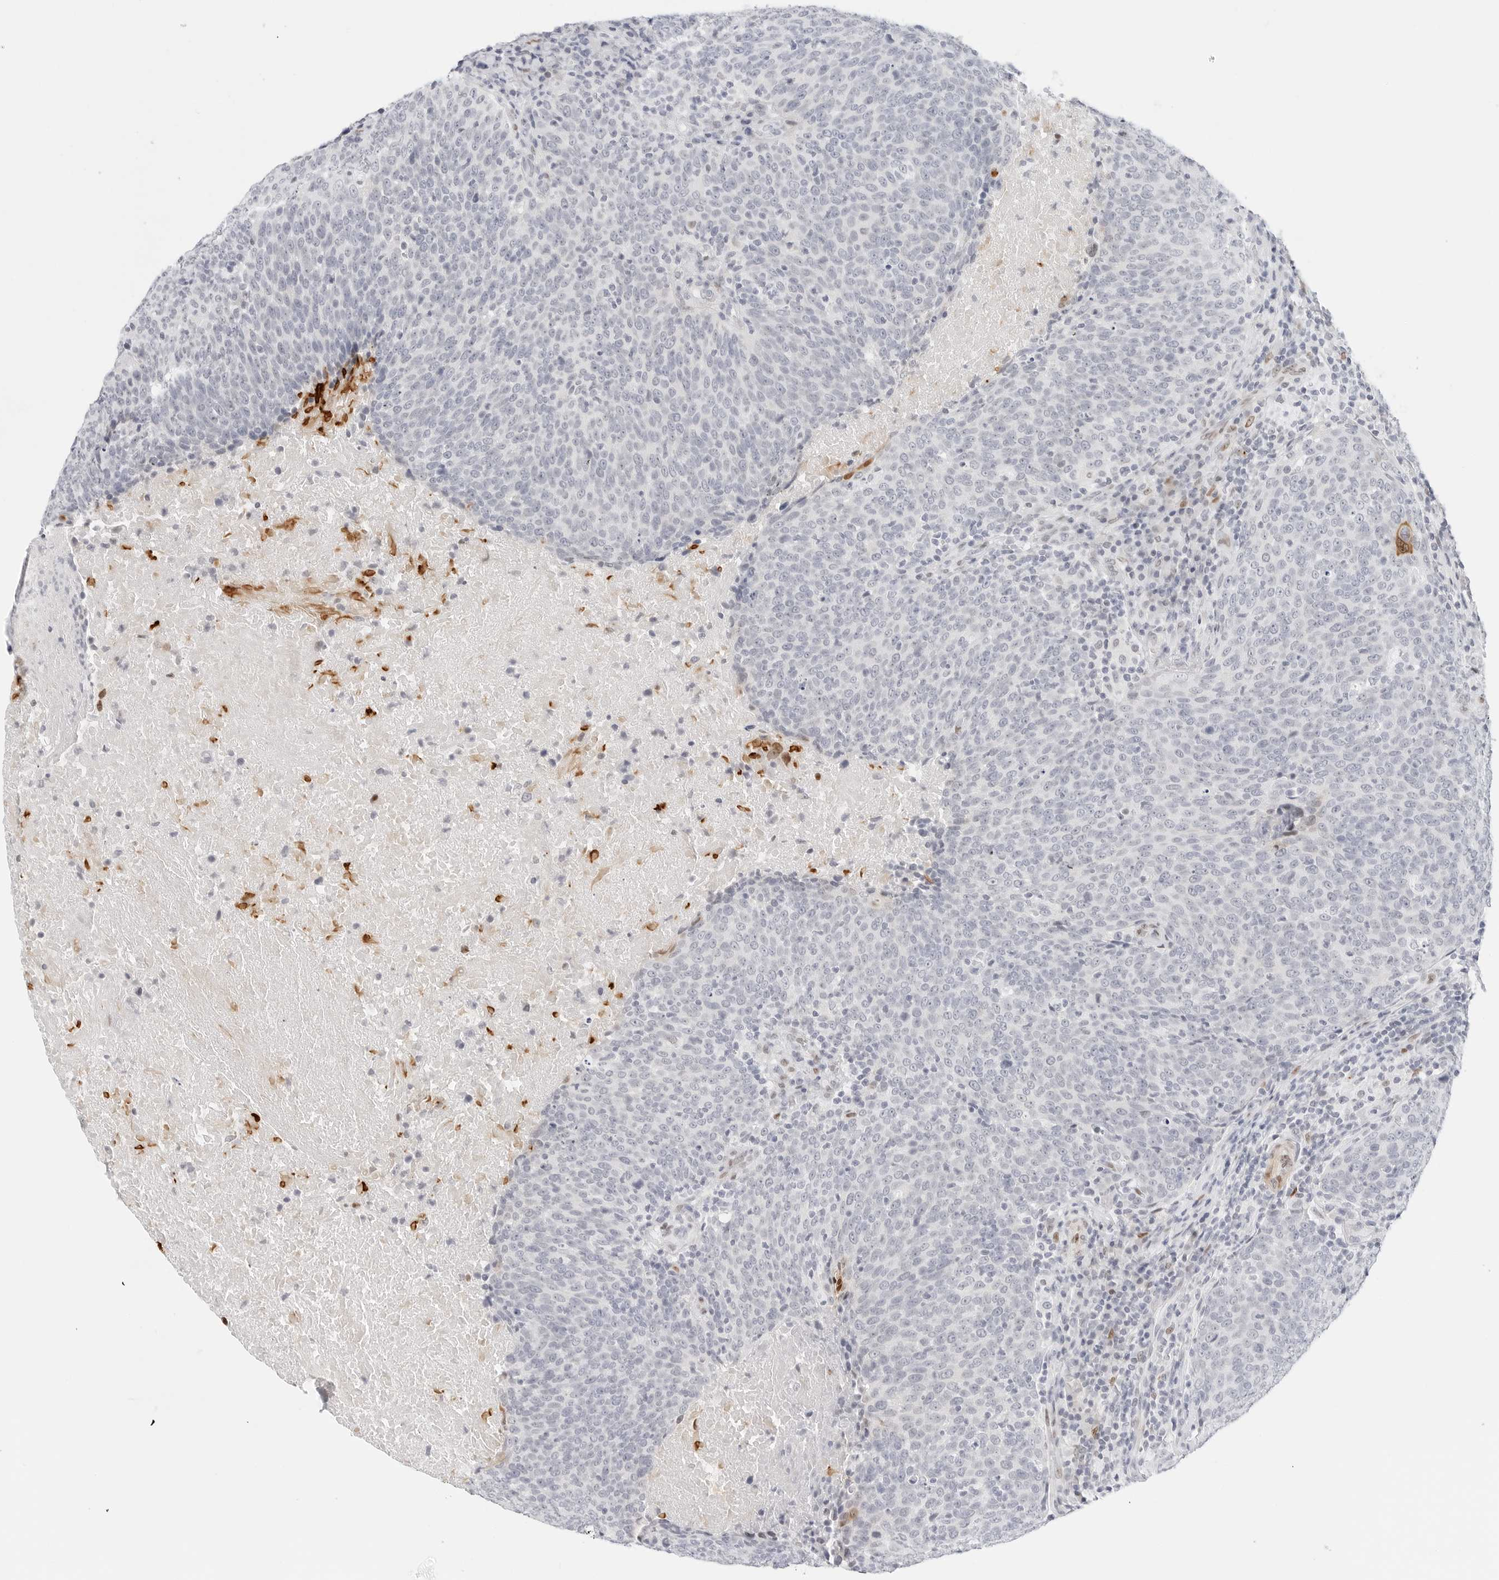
{"staining": {"intensity": "negative", "quantity": "none", "location": "none"}, "tissue": "head and neck cancer", "cell_type": "Tumor cells", "image_type": "cancer", "snomed": [{"axis": "morphology", "description": "Squamous cell carcinoma, NOS"}, {"axis": "morphology", "description": "Squamous cell carcinoma, metastatic, NOS"}, {"axis": "topography", "description": "Lymph node"}, {"axis": "topography", "description": "Head-Neck"}], "caption": "Protein analysis of head and neck squamous cell carcinoma displays no significant expression in tumor cells.", "gene": "SPIDR", "patient": {"sex": "male", "age": 62}}